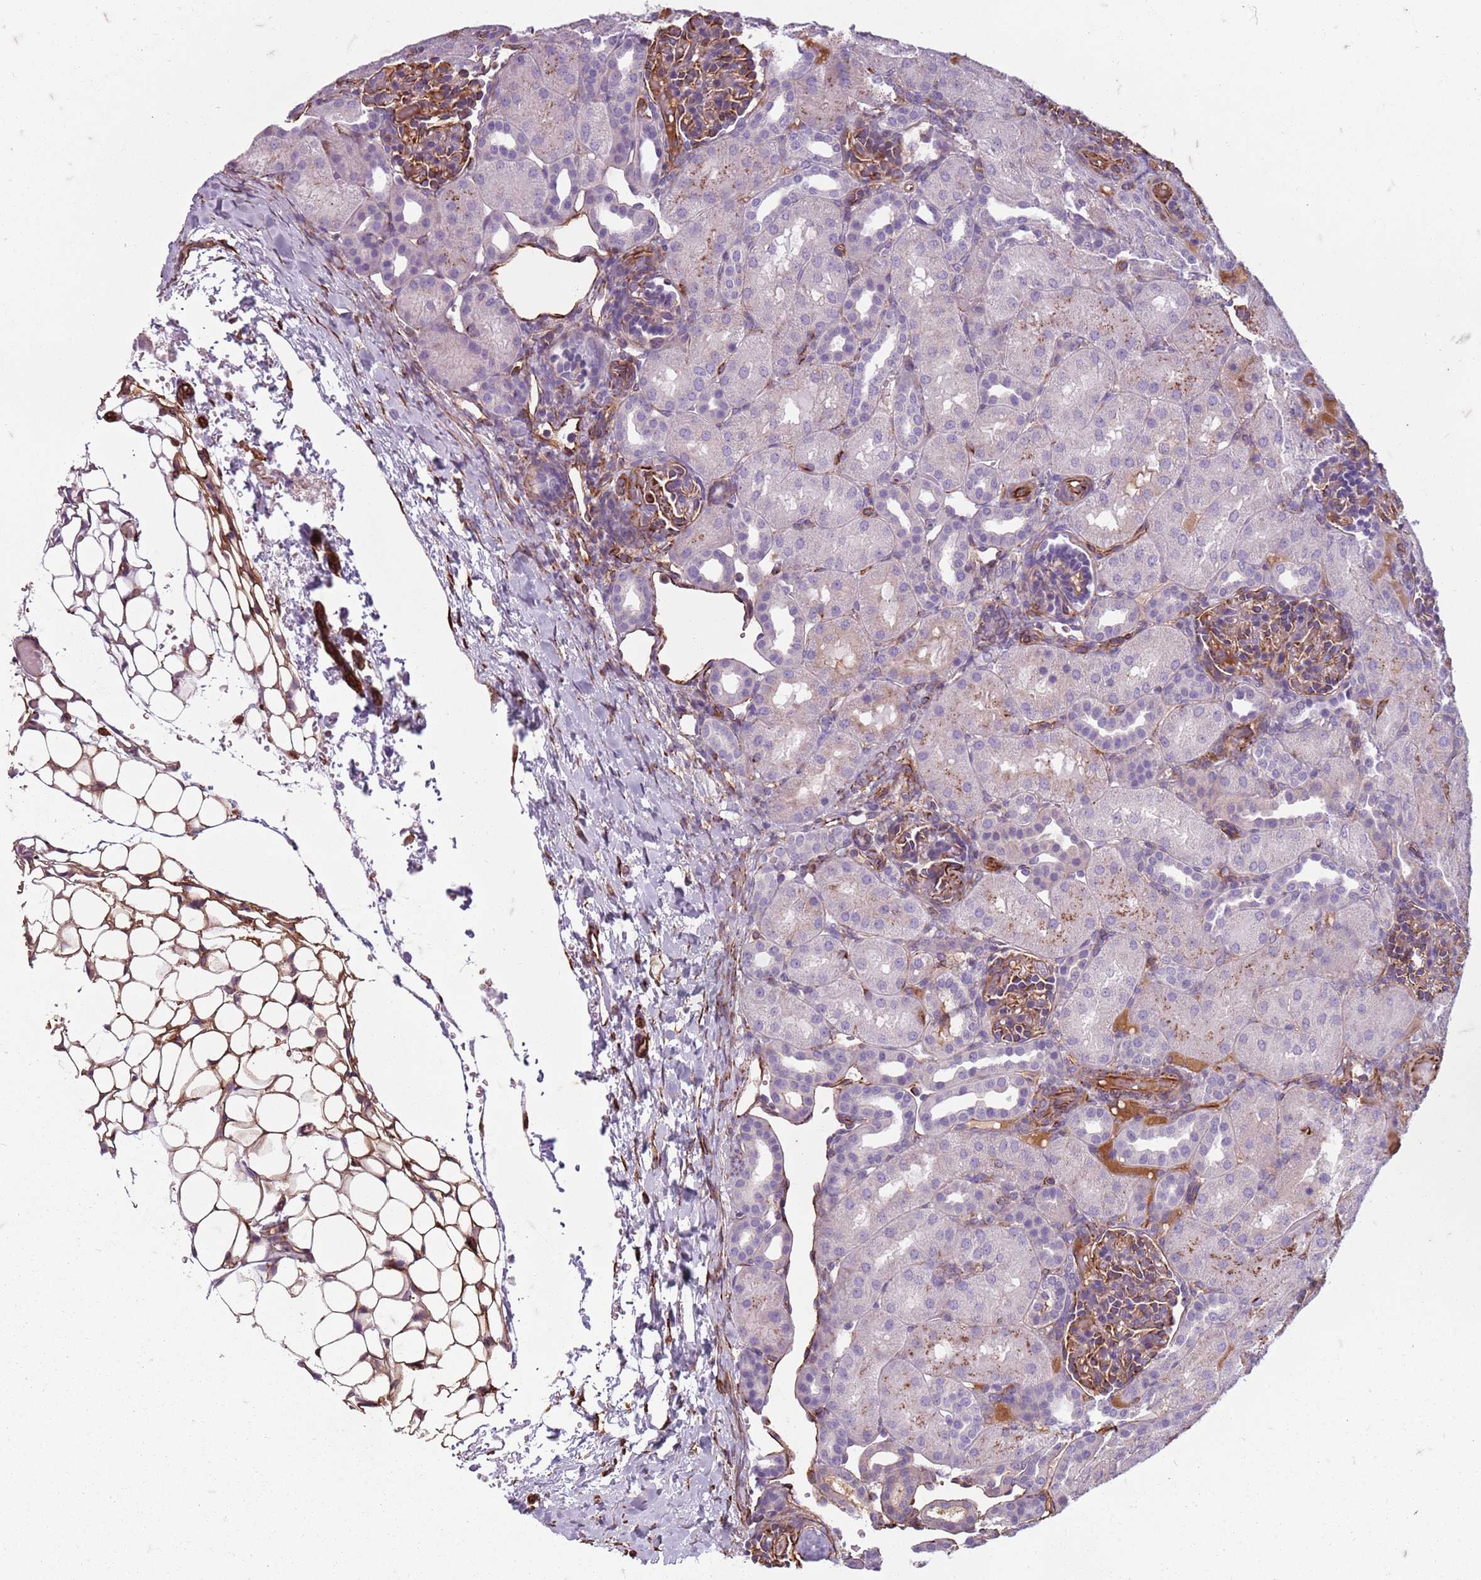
{"staining": {"intensity": "strong", "quantity": "25%-75%", "location": "cytoplasmic/membranous"}, "tissue": "kidney", "cell_type": "Cells in glomeruli", "image_type": "normal", "snomed": [{"axis": "morphology", "description": "Normal tissue, NOS"}, {"axis": "topography", "description": "Kidney"}], "caption": "Brown immunohistochemical staining in normal human kidney reveals strong cytoplasmic/membranous positivity in about 25%-75% of cells in glomeruli. (Brightfield microscopy of DAB IHC at high magnification).", "gene": "TAS2R38", "patient": {"sex": "male", "age": 1}}